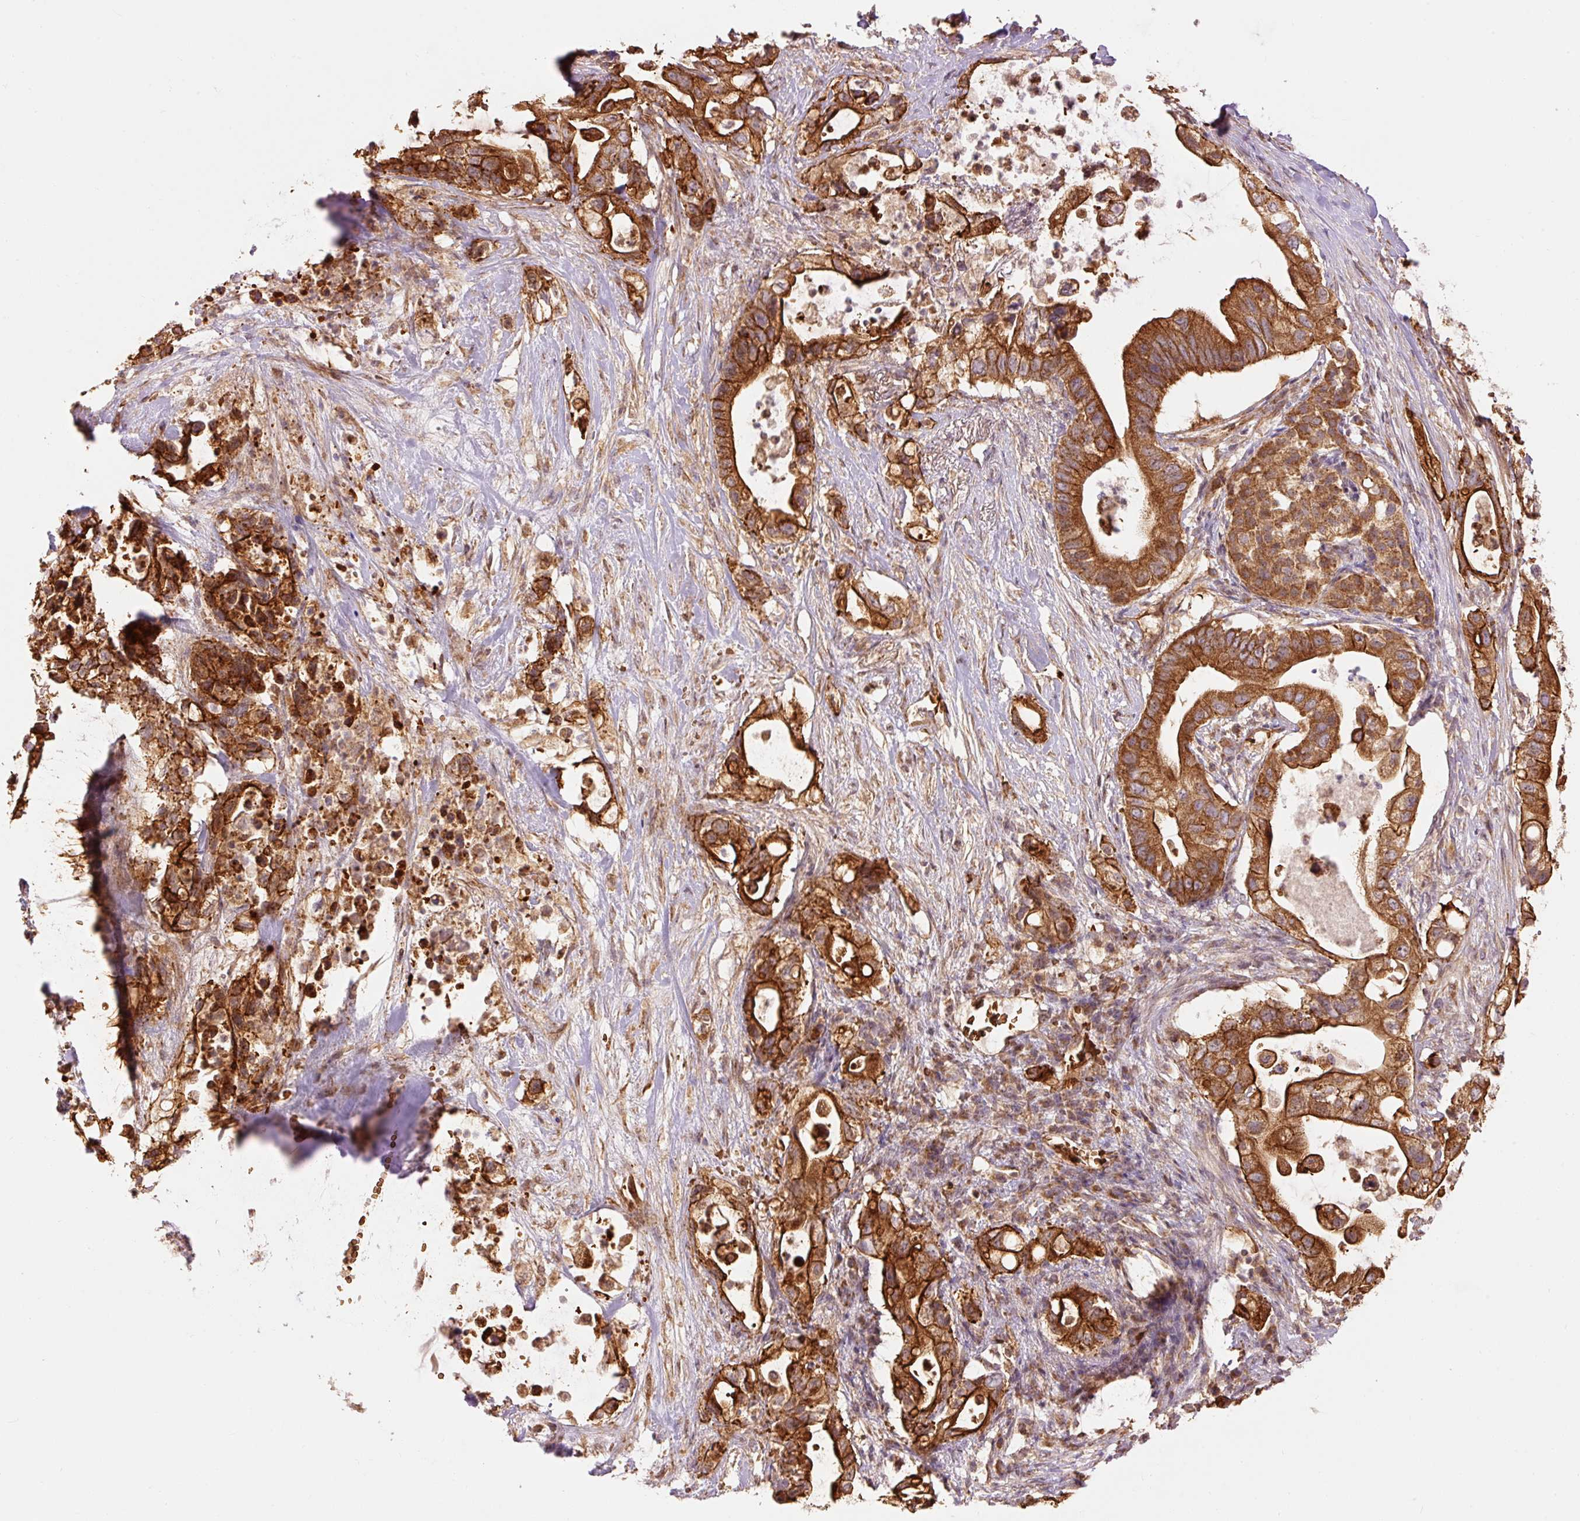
{"staining": {"intensity": "strong", "quantity": ">75%", "location": "cytoplasmic/membranous"}, "tissue": "pancreatic cancer", "cell_type": "Tumor cells", "image_type": "cancer", "snomed": [{"axis": "morphology", "description": "Adenocarcinoma, NOS"}, {"axis": "topography", "description": "Pancreas"}], "caption": "The histopathology image demonstrates immunohistochemical staining of pancreatic cancer. There is strong cytoplasmic/membranous staining is identified in about >75% of tumor cells.", "gene": "ADCY4", "patient": {"sex": "female", "age": 72}}